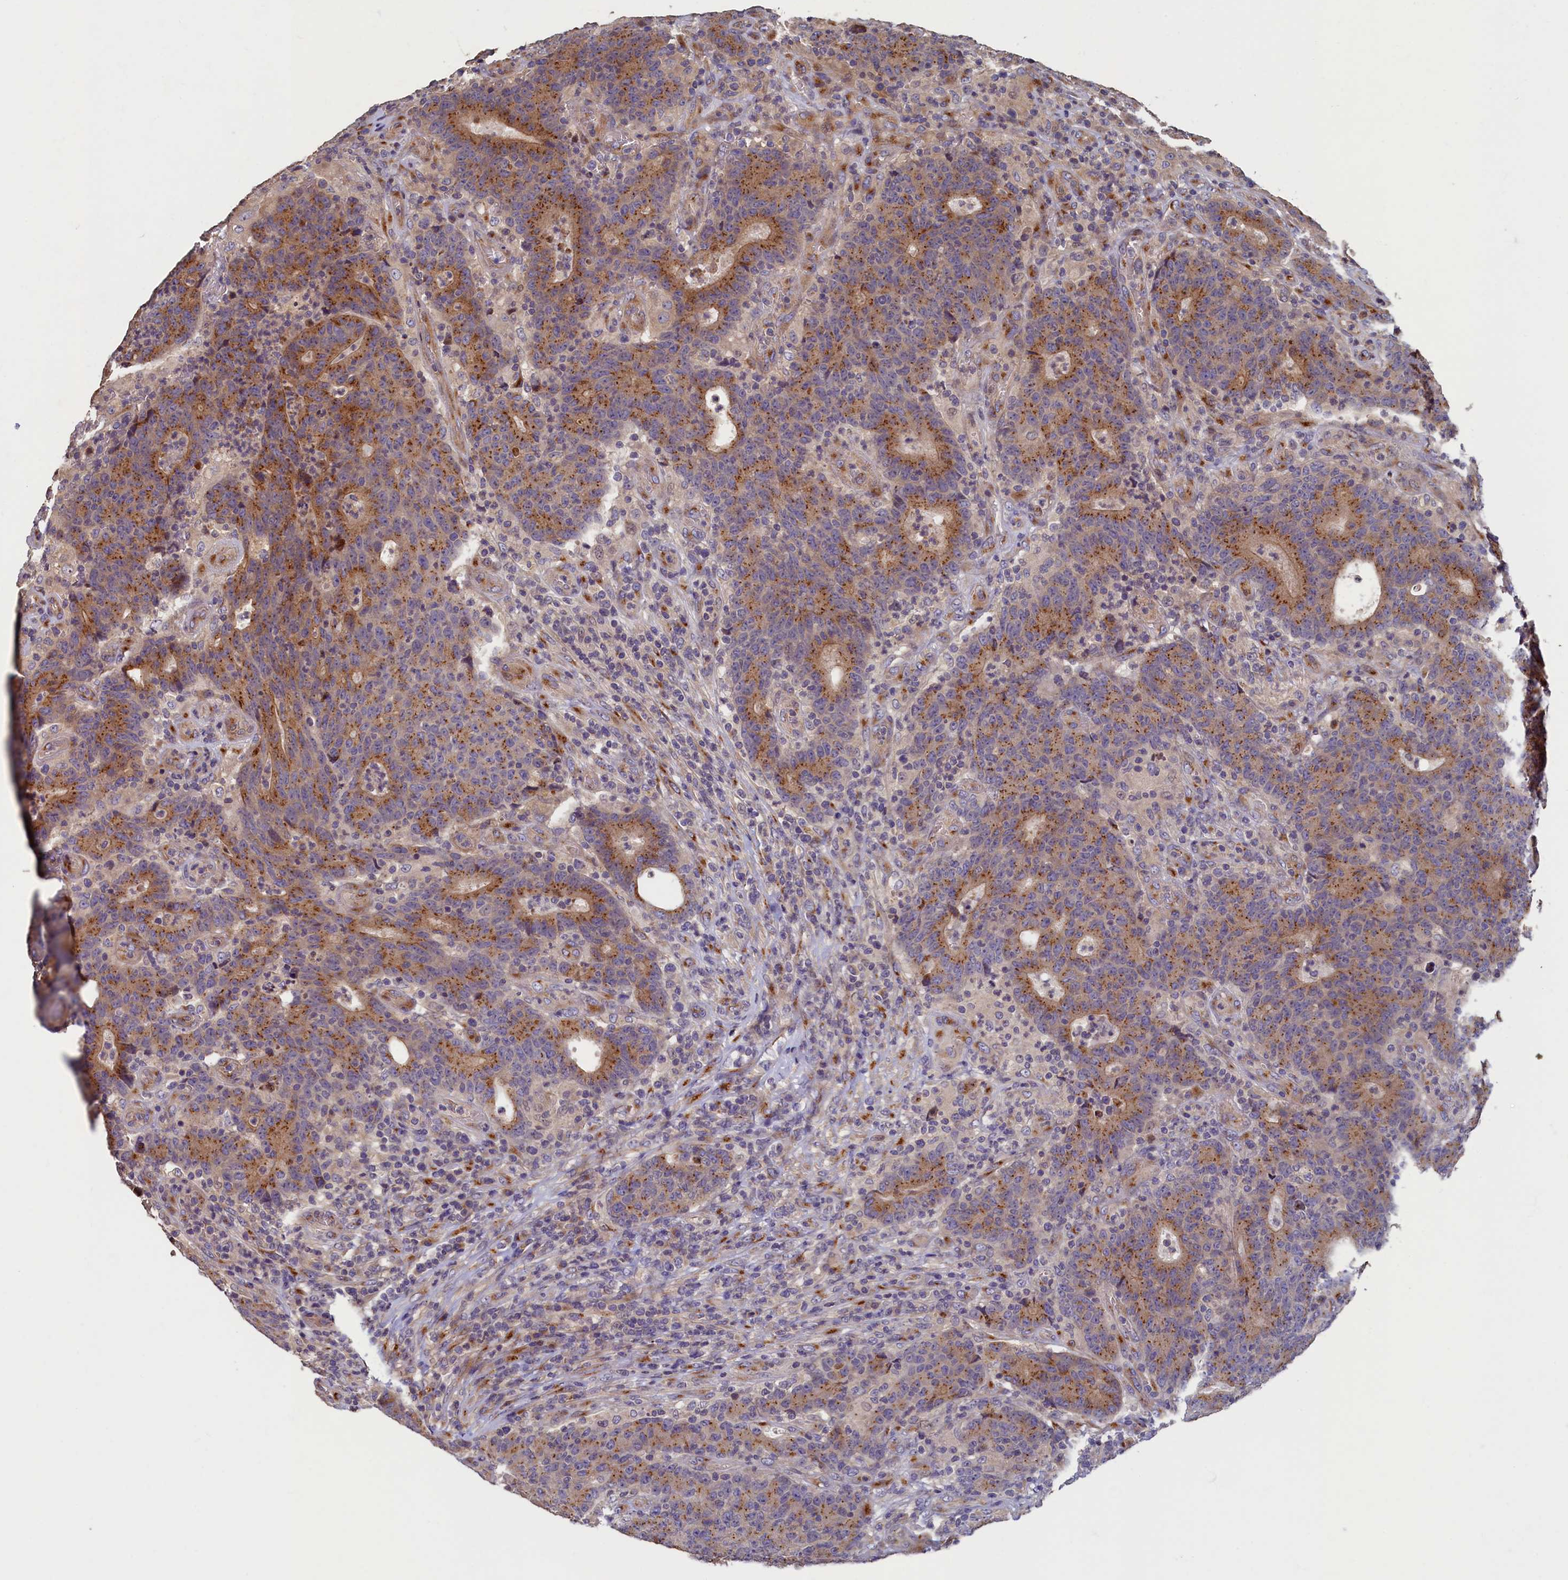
{"staining": {"intensity": "moderate", "quantity": ">75%", "location": "cytoplasmic/membranous"}, "tissue": "colorectal cancer", "cell_type": "Tumor cells", "image_type": "cancer", "snomed": [{"axis": "morphology", "description": "Adenocarcinoma, NOS"}, {"axis": "topography", "description": "Colon"}], "caption": "IHC staining of colorectal adenocarcinoma, which demonstrates medium levels of moderate cytoplasmic/membranous staining in about >75% of tumor cells indicating moderate cytoplasmic/membranous protein staining. The staining was performed using DAB (brown) for protein detection and nuclei were counterstained in hematoxylin (blue).", "gene": "TMEM181", "patient": {"sex": "female", "age": 75}}